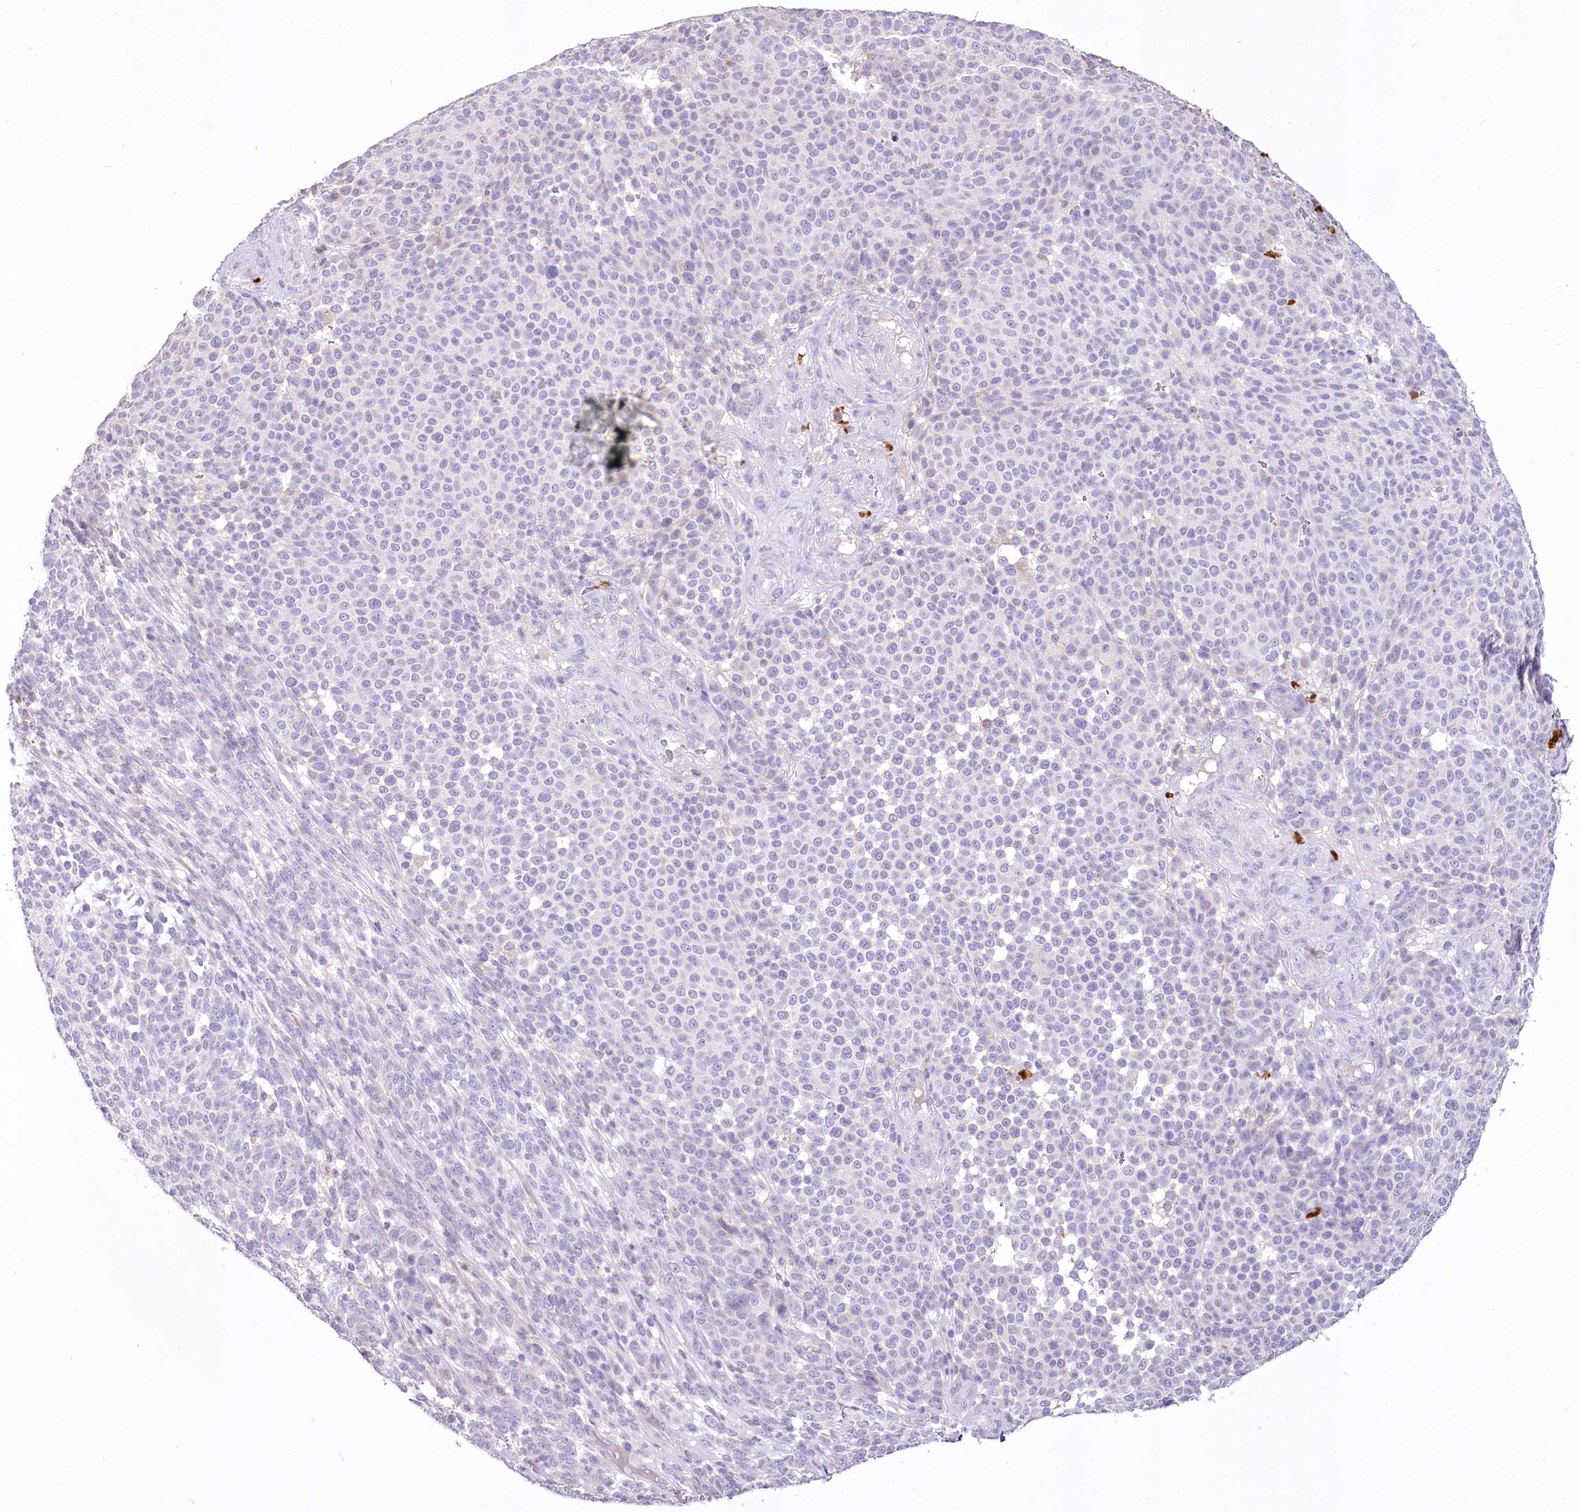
{"staining": {"intensity": "negative", "quantity": "none", "location": "none"}, "tissue": "melanoma", "cell_type": "Tumor cells", "image_type": "cancer", "snomed": [{"axis": "morphology", "description": "Malignant melanoma, NOS"}, {"axis": "topography", "description": "Skin"}], "caption": "Immunohistochemical staining of human malignant melanoma shows no significant positivity in tumor cells. The staining is performed using DAB (3,3'-diaminobenzidine) brown chromogen with nuclei counter-stained in using hematoxylin.", "gene": "DPYD", "patient": {"sex": "male", "age": 49}}